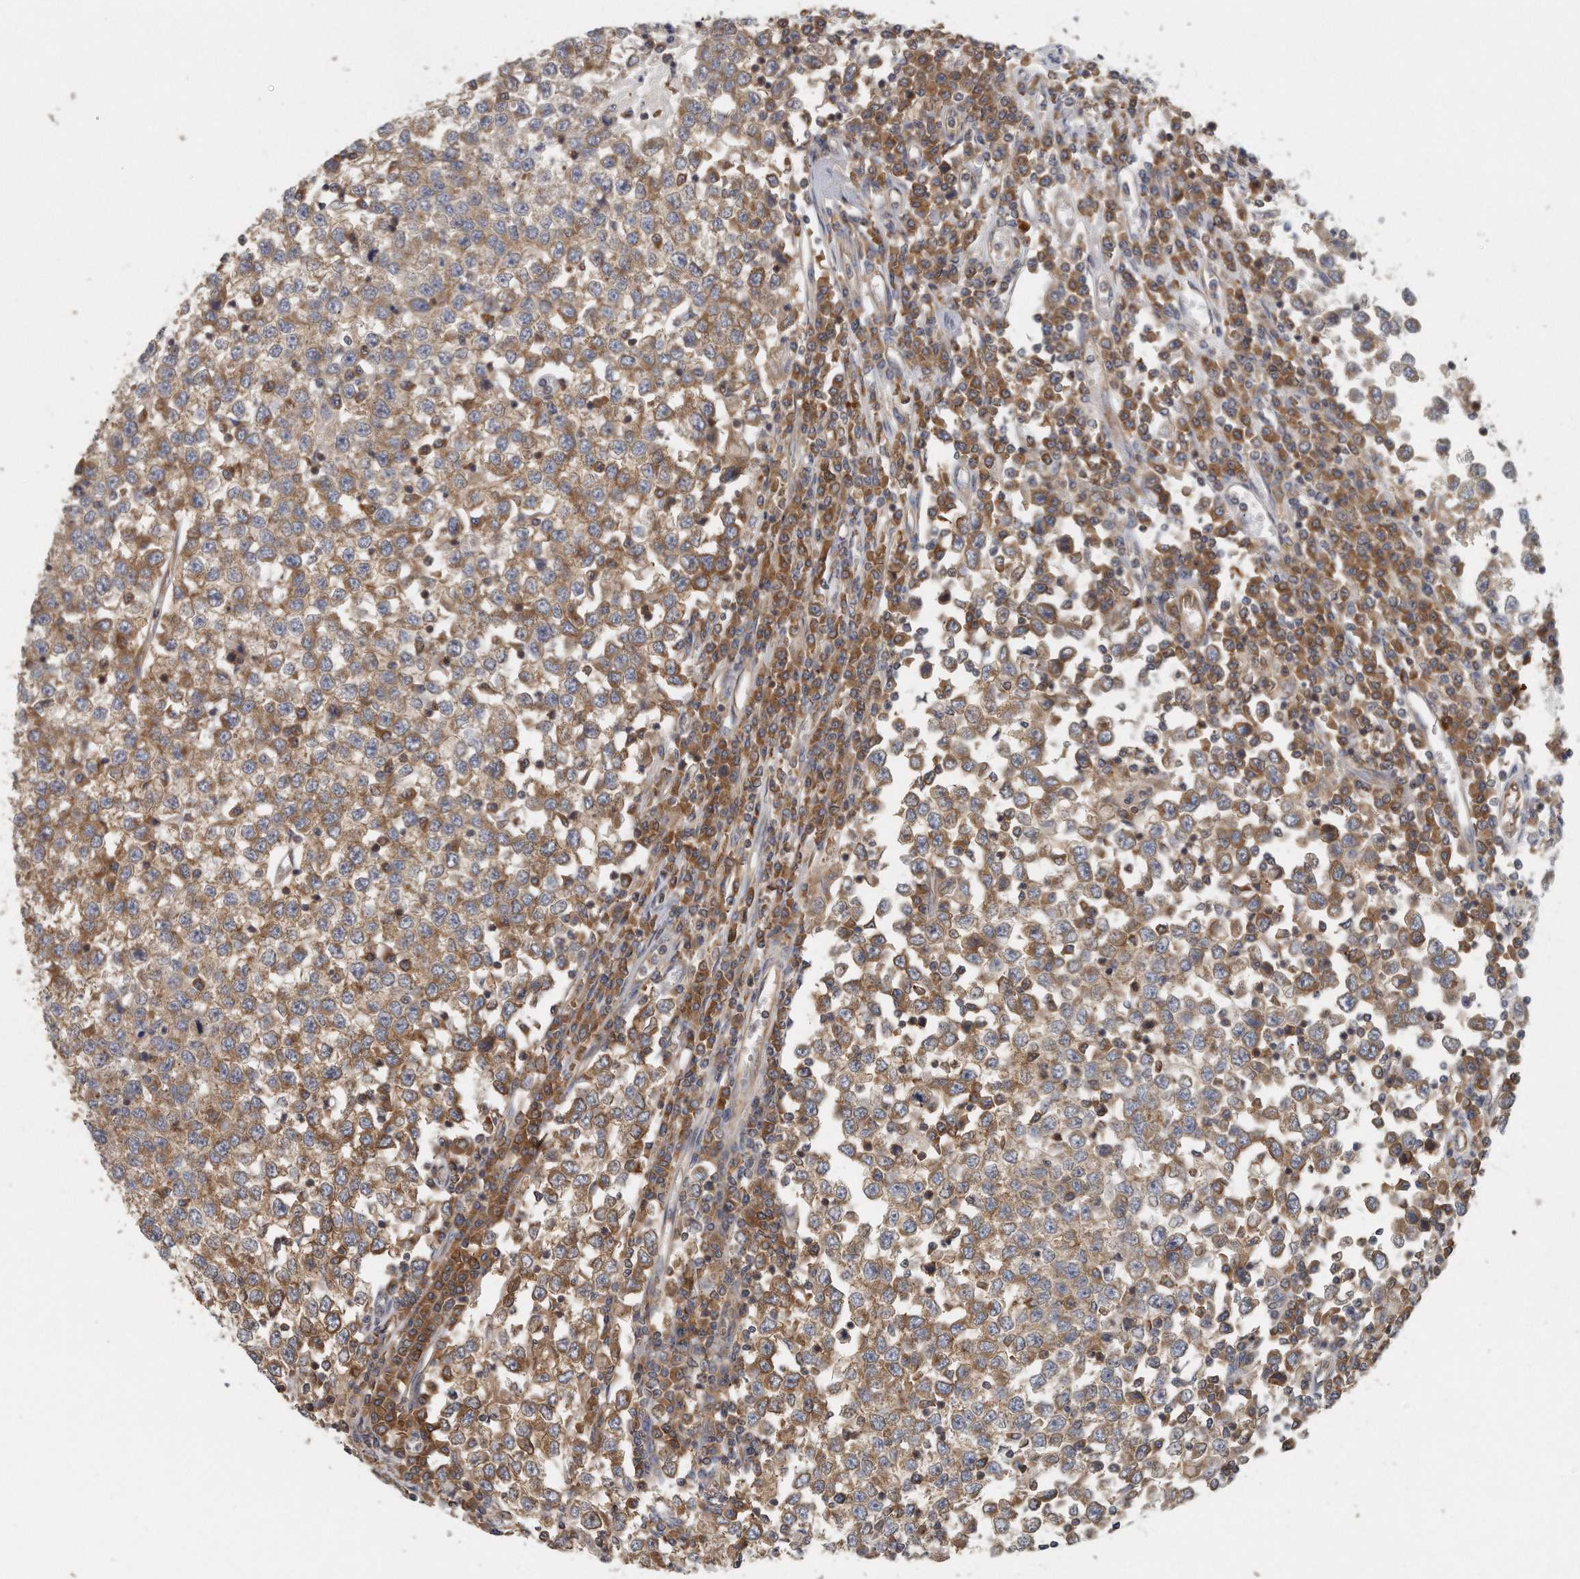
{"staining": {"intensity": "moderate", "quantity": ">75%", "location": "cytoplasmic/membranous"}, "tissue": "testis cancer", "cell_type": "Tumor cells", "image_type": "cancer", "snomed": [{"axis": "morphology", "description": "Seminoma, NOS"}, {"axis": "topography", "description": "Testis"}], "caption": "Tumor cells demonstrate medium levels of moderate cytoplasmic/membranous staining in approximately >75% of cells in seminoma (testis).", "gene": "EIF3I", "patient": {"sex": "male", "age": 65}}